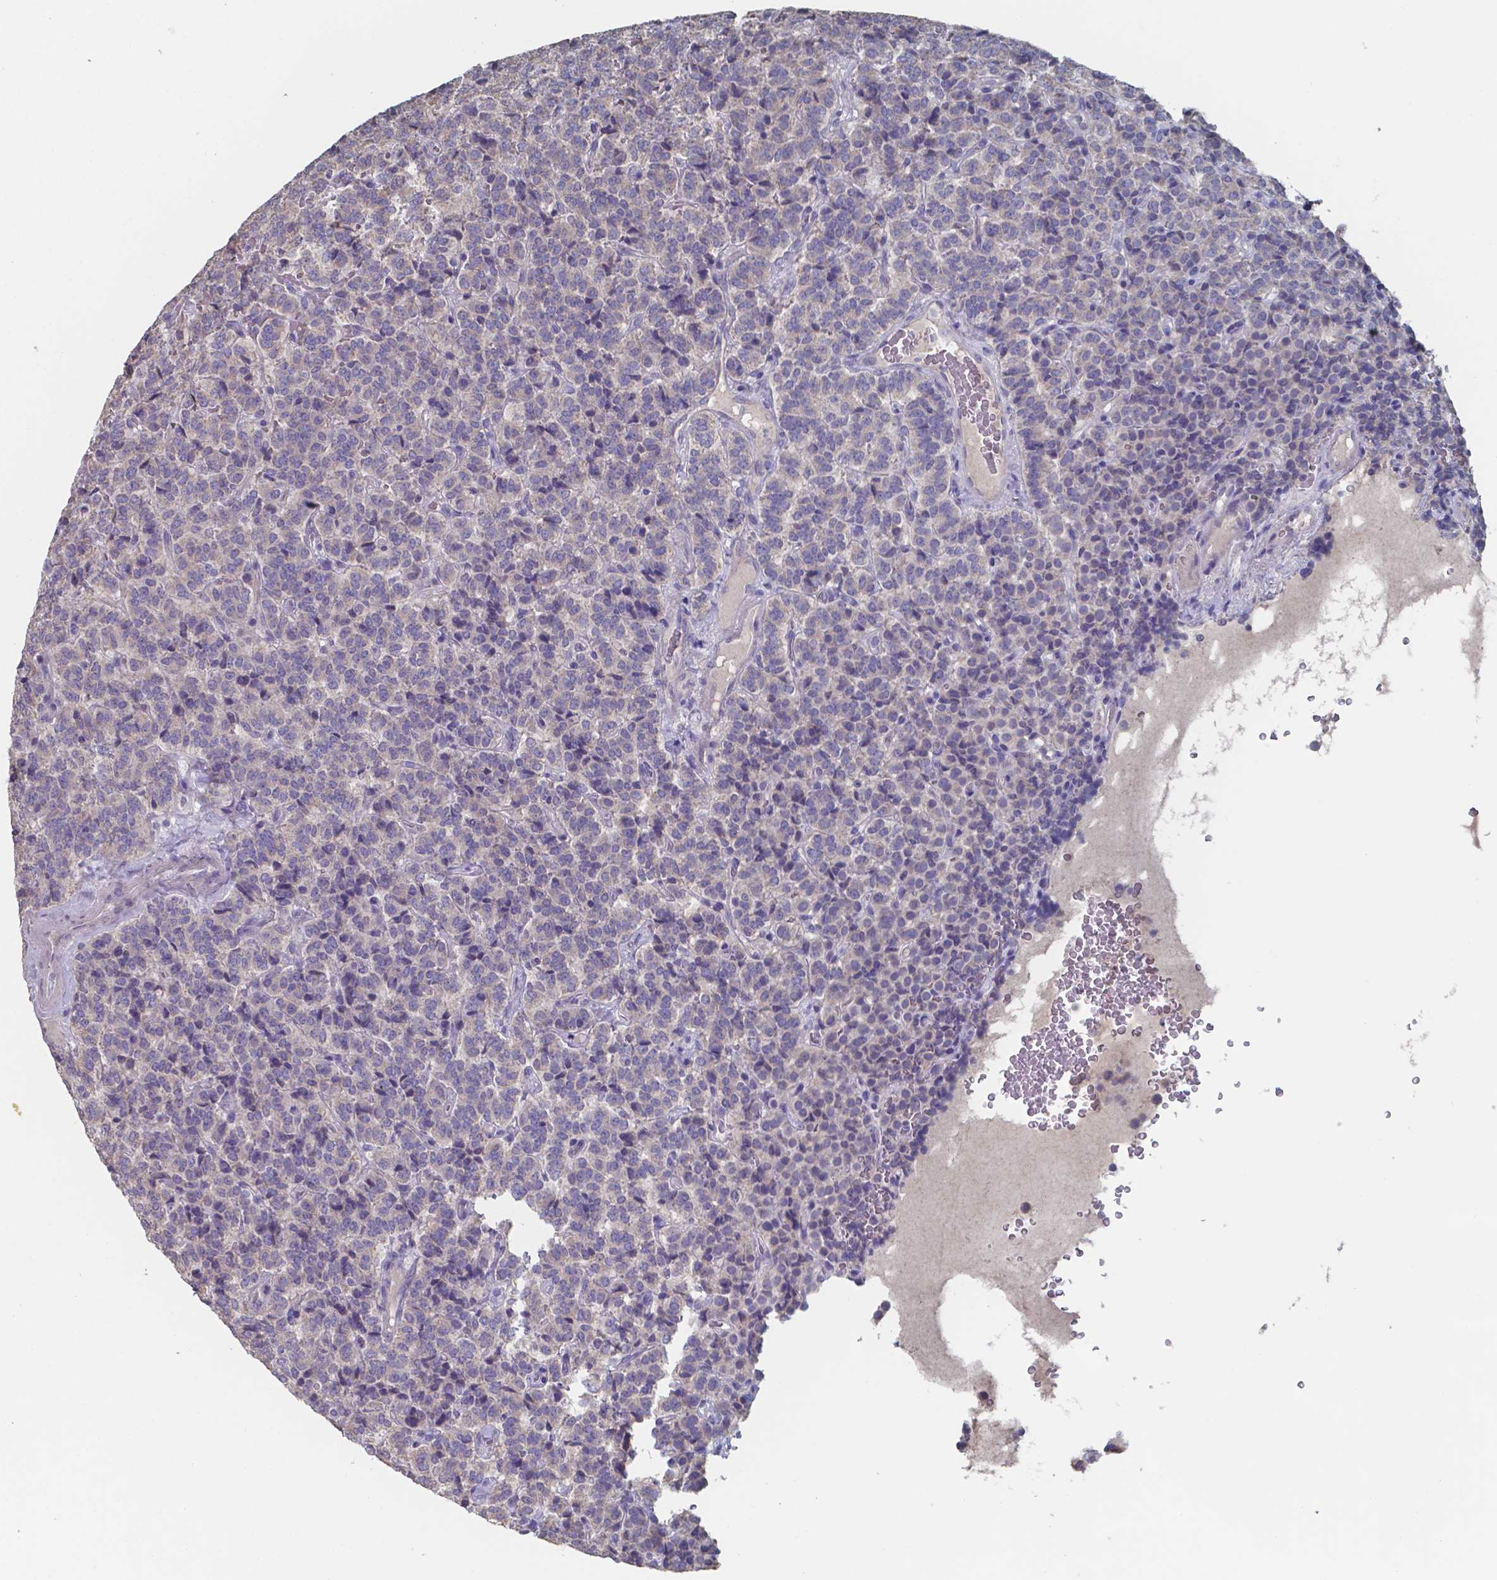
{"staining": {"intensity": "negative", "quantity": "none", "location": "none"}, "tissue": "carcinoid", "cell_type": "Tumor cells", "image_type": "cancer", "snomed": [{"axis": "morphology", "description": "Carcinoid, malignant, NOS"}, {"axis": "topography", "description": "Pancreas"}], "caption": "Immunohistochemistry (IHC) of human carcinoid displays no staining in tumor cells. (DAB (3,3'-diaminobenzidine) immunohistochemistry, high magnification).", "gene": "FOXJ1", "patient": {"sex": "male", "age": 36}}